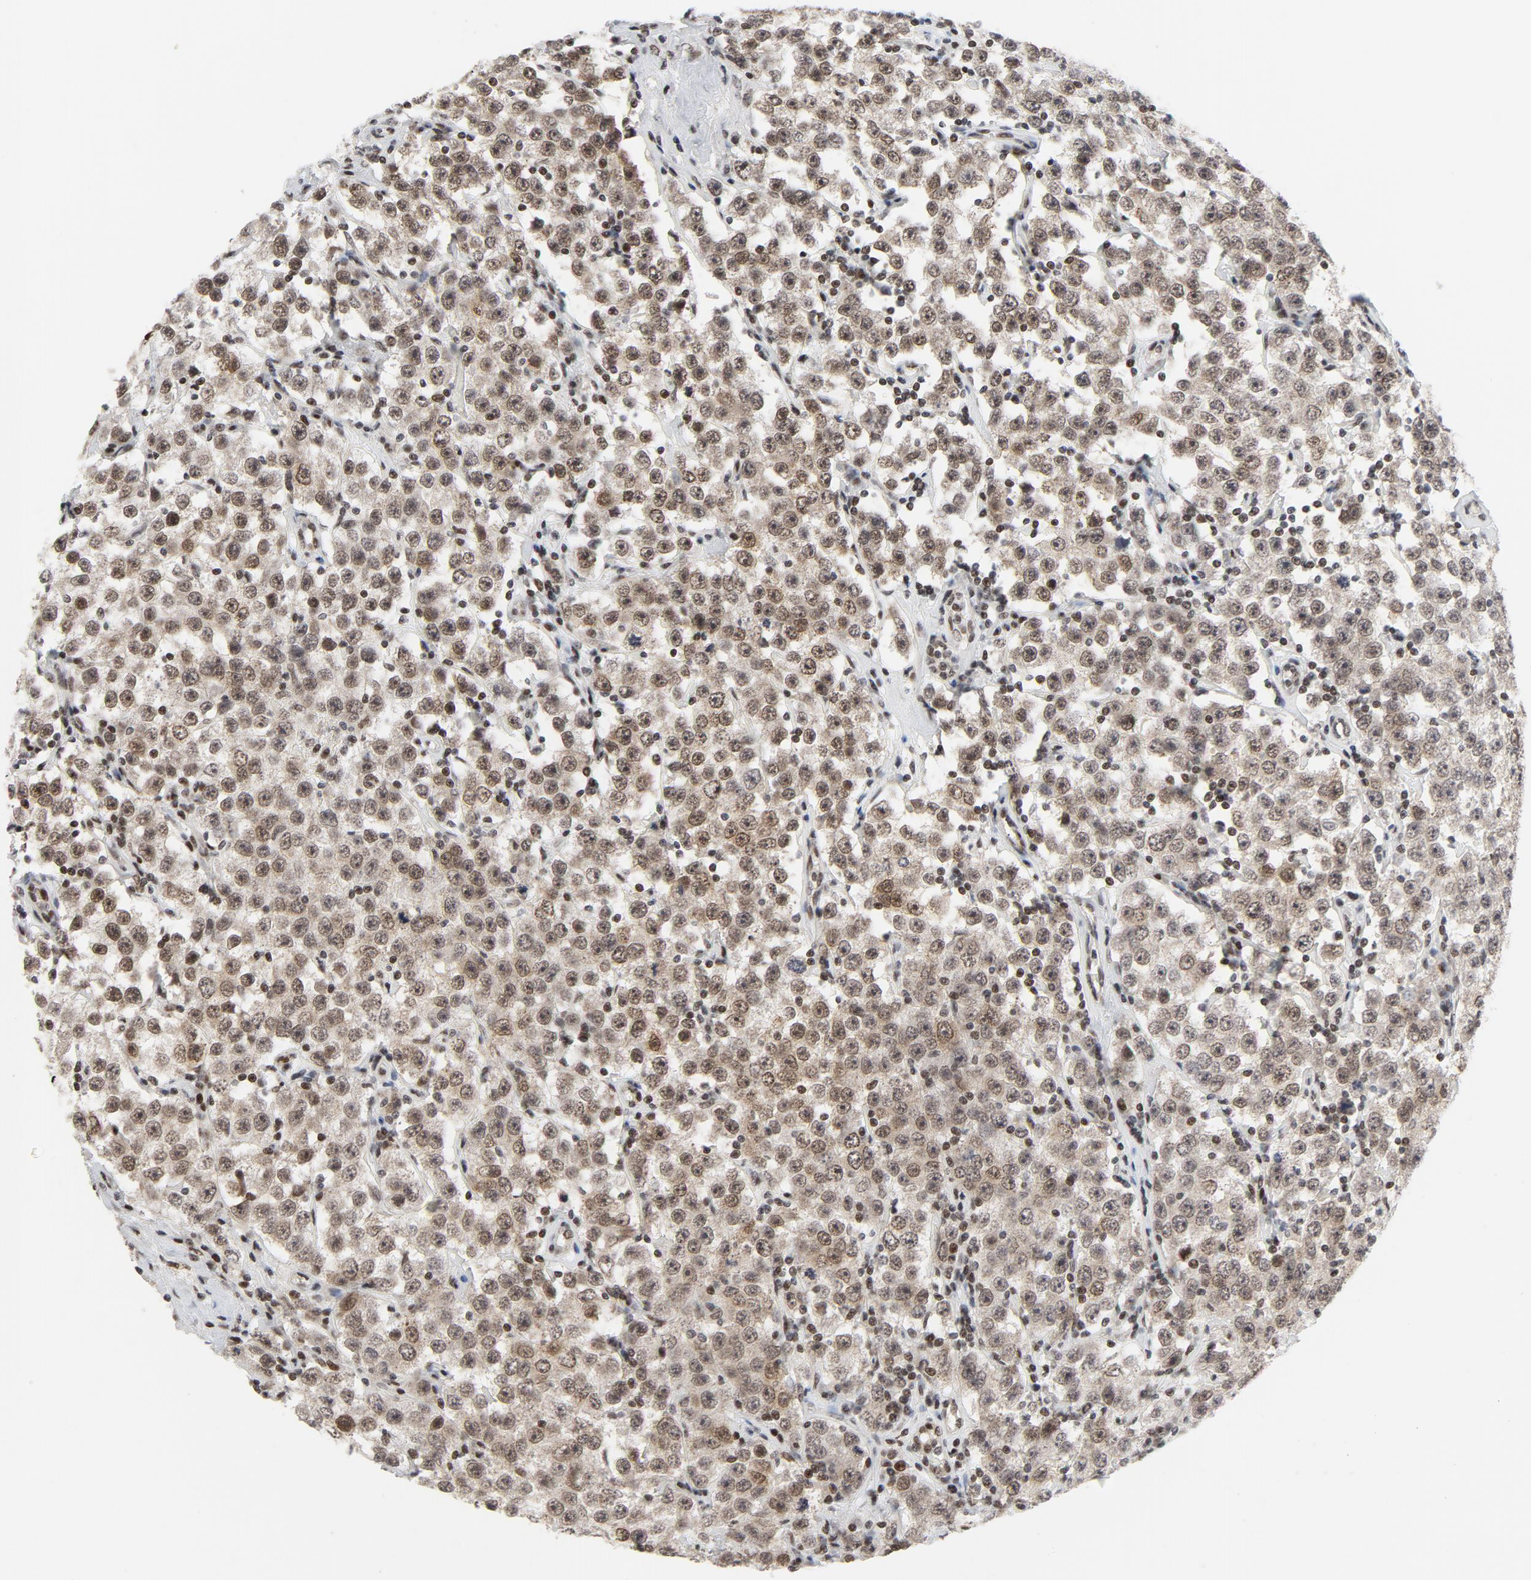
{"staining": {"intensity": "moderate", "quantity": ">75%", "location": "nuclear"}, "tissue": "testis cancer", "cell_type": "Tumor cells", "image_type": "cancer", "snomed": [{"axis": "morphology", "description": "Seminoma, NOS"}, {"axis": "topography", "description": "Testis"}], "caption": "A micrograph showing moderate nuclear staining in about >75% of tumor cells in testis cancer (seminoma), as visualized by brown immunohistochemical staining.", "gene": "ERCC1", "patient": {"sex": "male", "age": 52}}